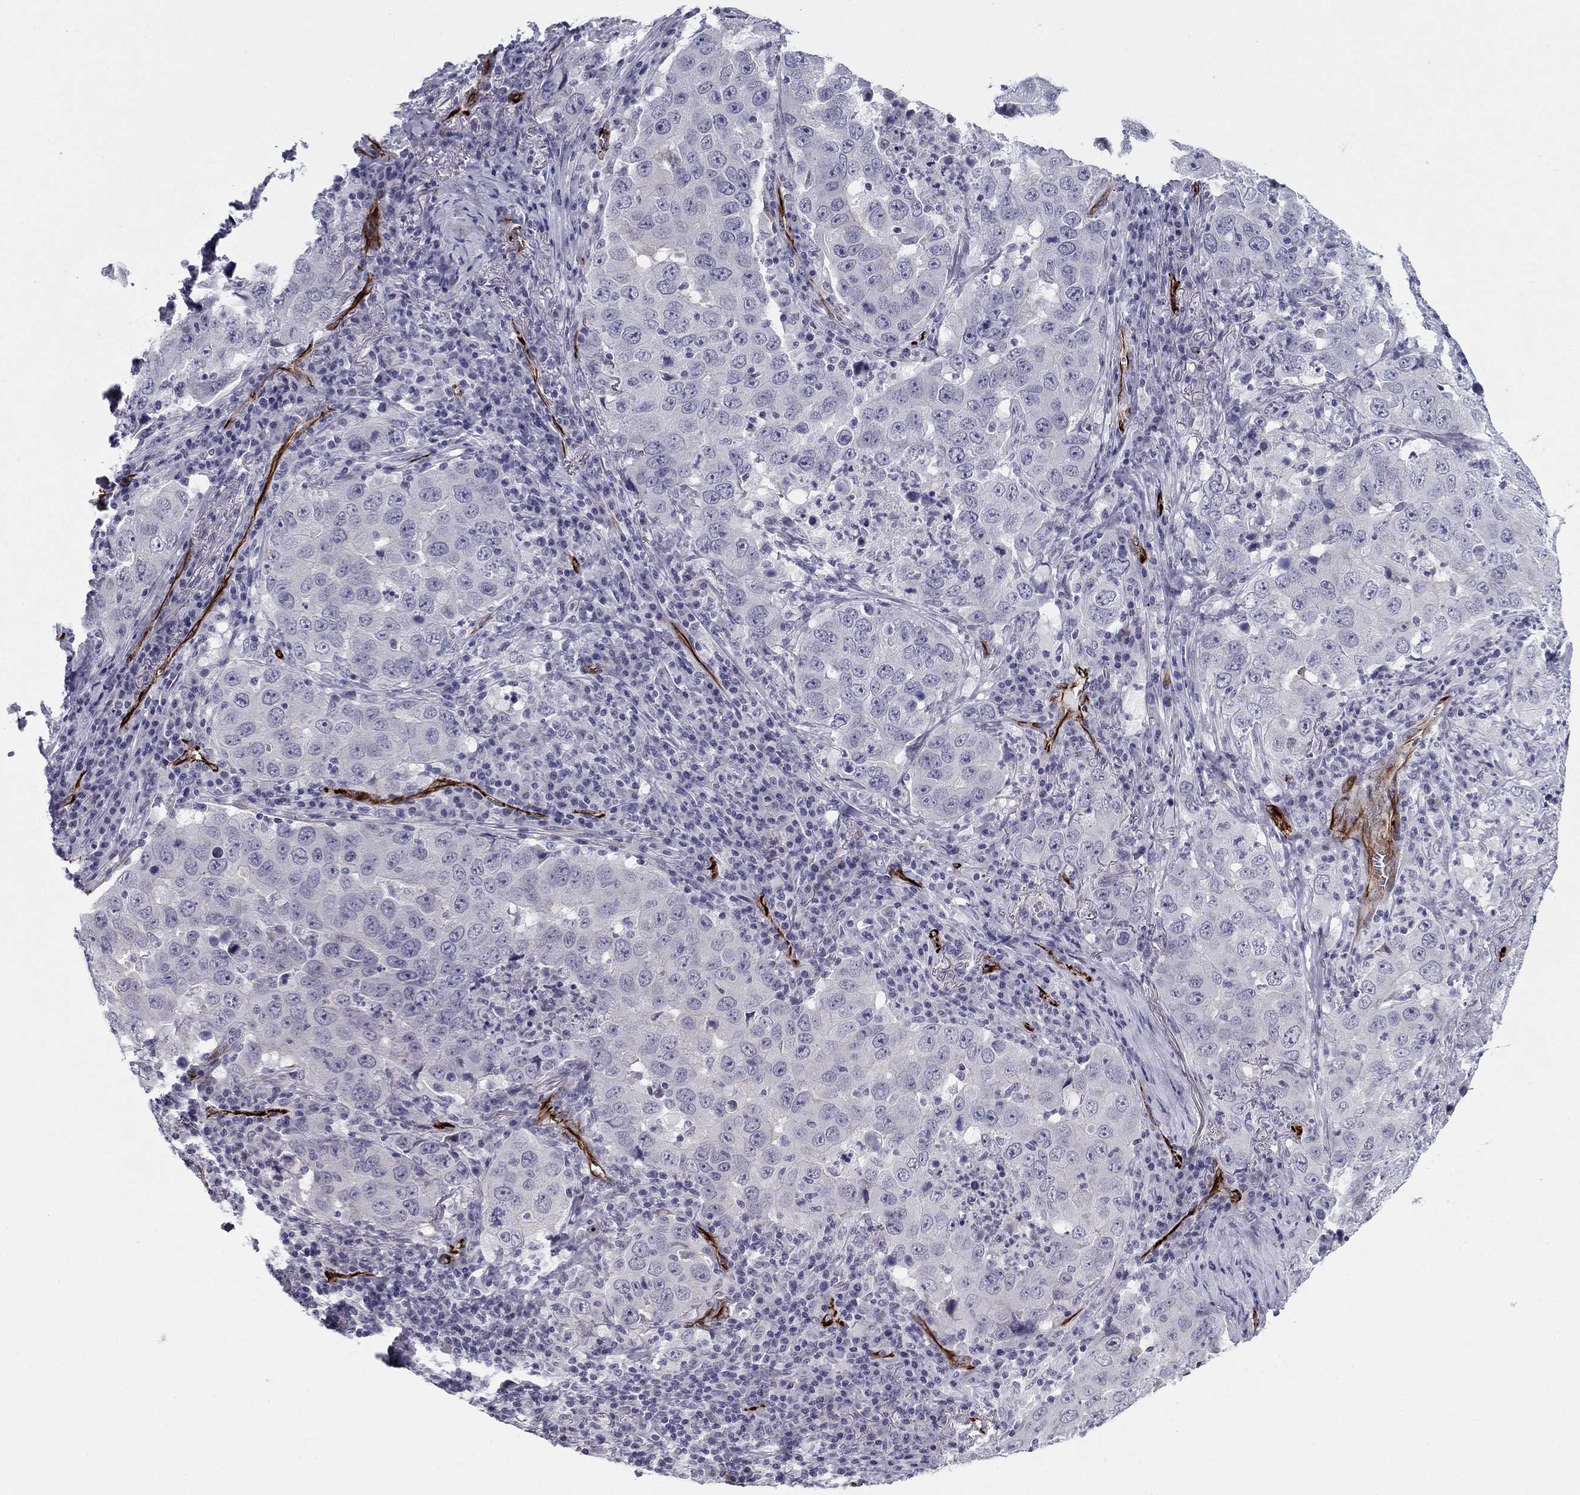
{"staining": {"intensity": "negative", "quantity": "none", "location": "none"}, "tissue": "lung cancer", "cell_type": "Tumor cells", "image_type": "cancer", "snomed": [{"axis": "morphology", "description": "Adenocarcinoma, NOS"}, {"axis": "topography", "description": "Lung"}], "caption": "Human lung cancer (adenocarcinoma) stained for a protein using immunohistochemistry displays no expression in tumor cells.", "gene": "ANKS4B", "patient": {"sex": "male", "age": 73}}